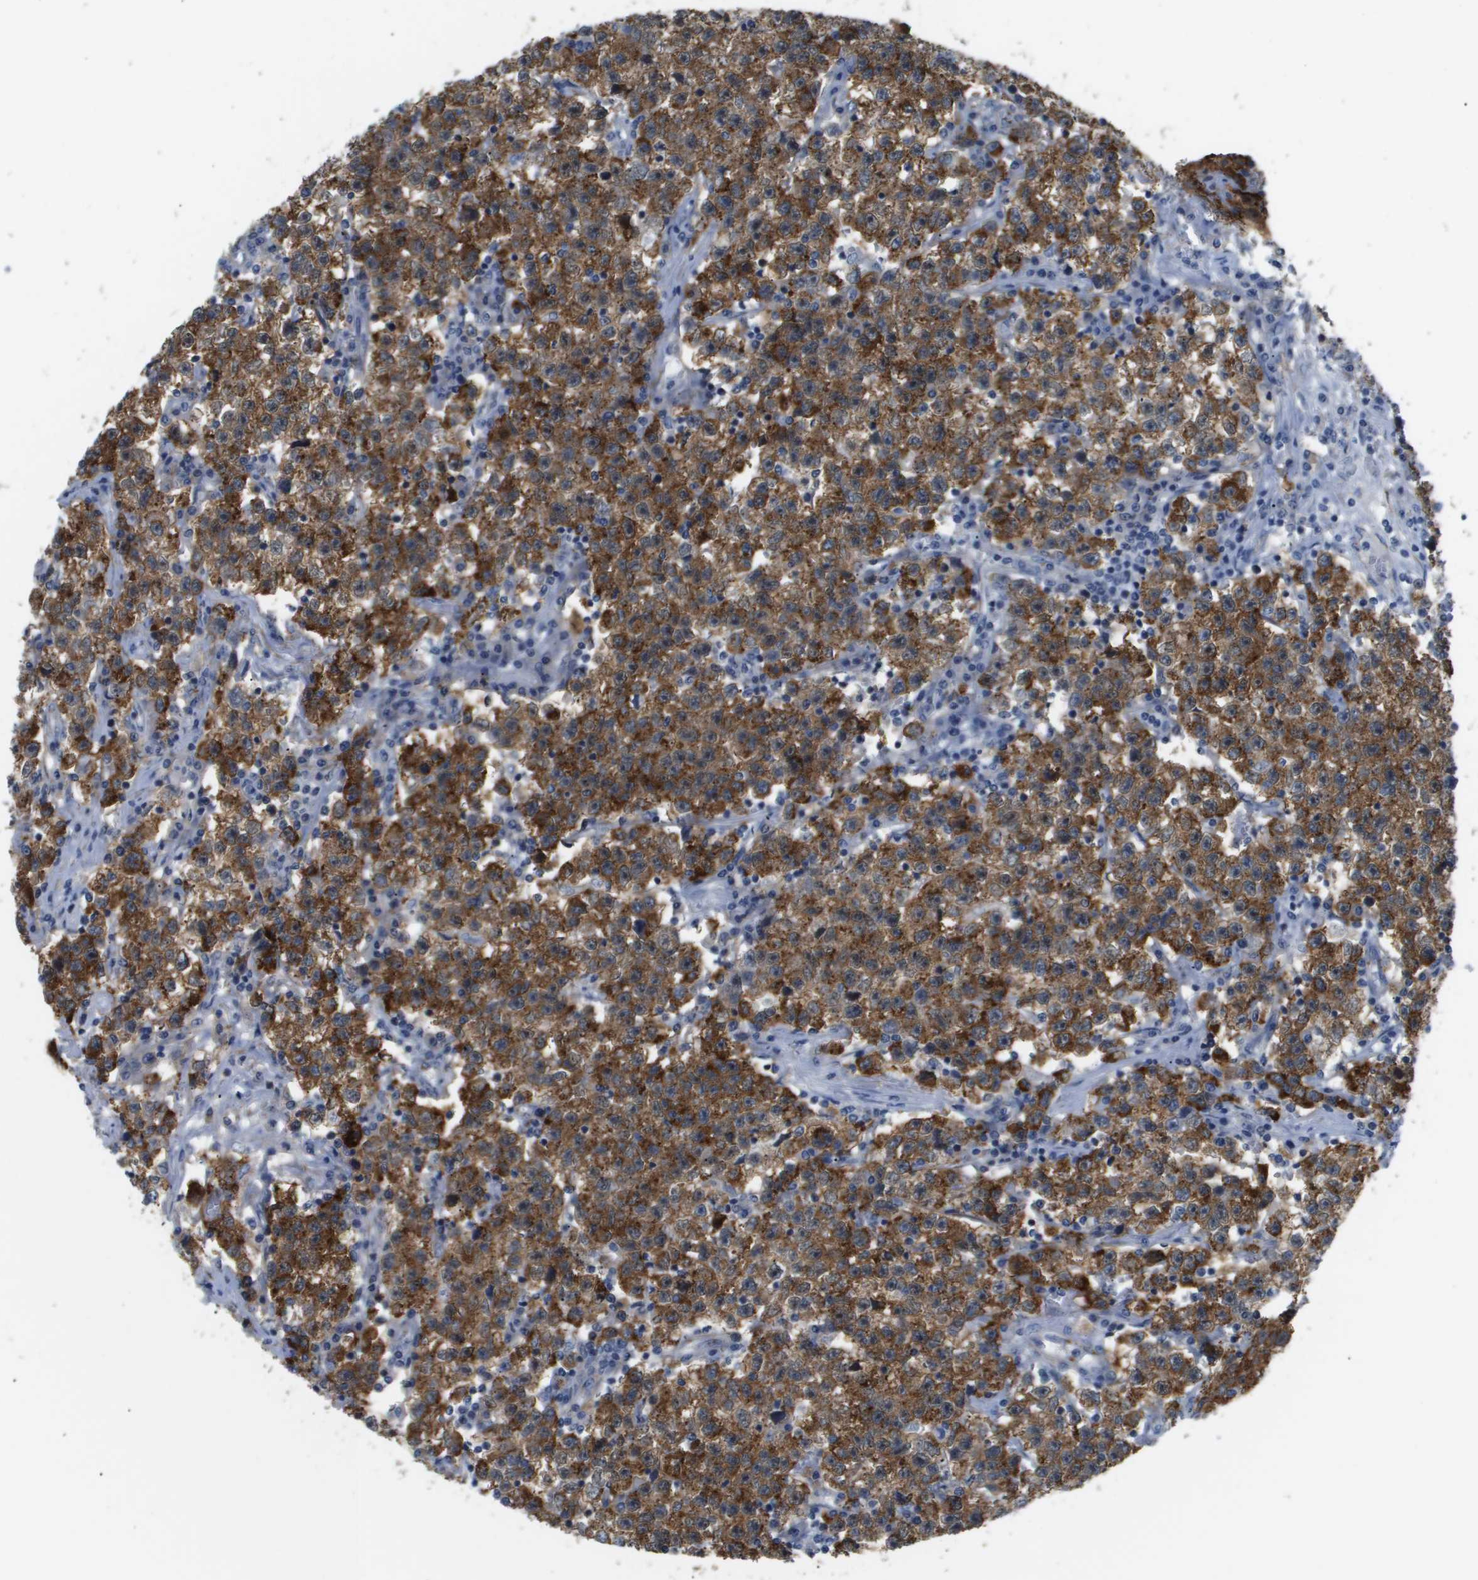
{"staining": {"intensity": "moderate", "quantity": ">75%", "location": "cytoplasmic/membranous"}, "tissue": "testis cancer", "cell_type": "Tumor cells", "image_type": "cancer", "snomed": [{"axis": "morphology", "description": "Seminoma, NOS"}, {"axis": "topography", "description": "Testis"}], "caption": "There is medium levels of moderate cytoplasmic/membranous staining in tumor cells of seminoma (testis), as demonstrated by immunohistochemical staining (brown color).", "gene": "OTUD5", "patient": {"sex": "male", "age": 22}}